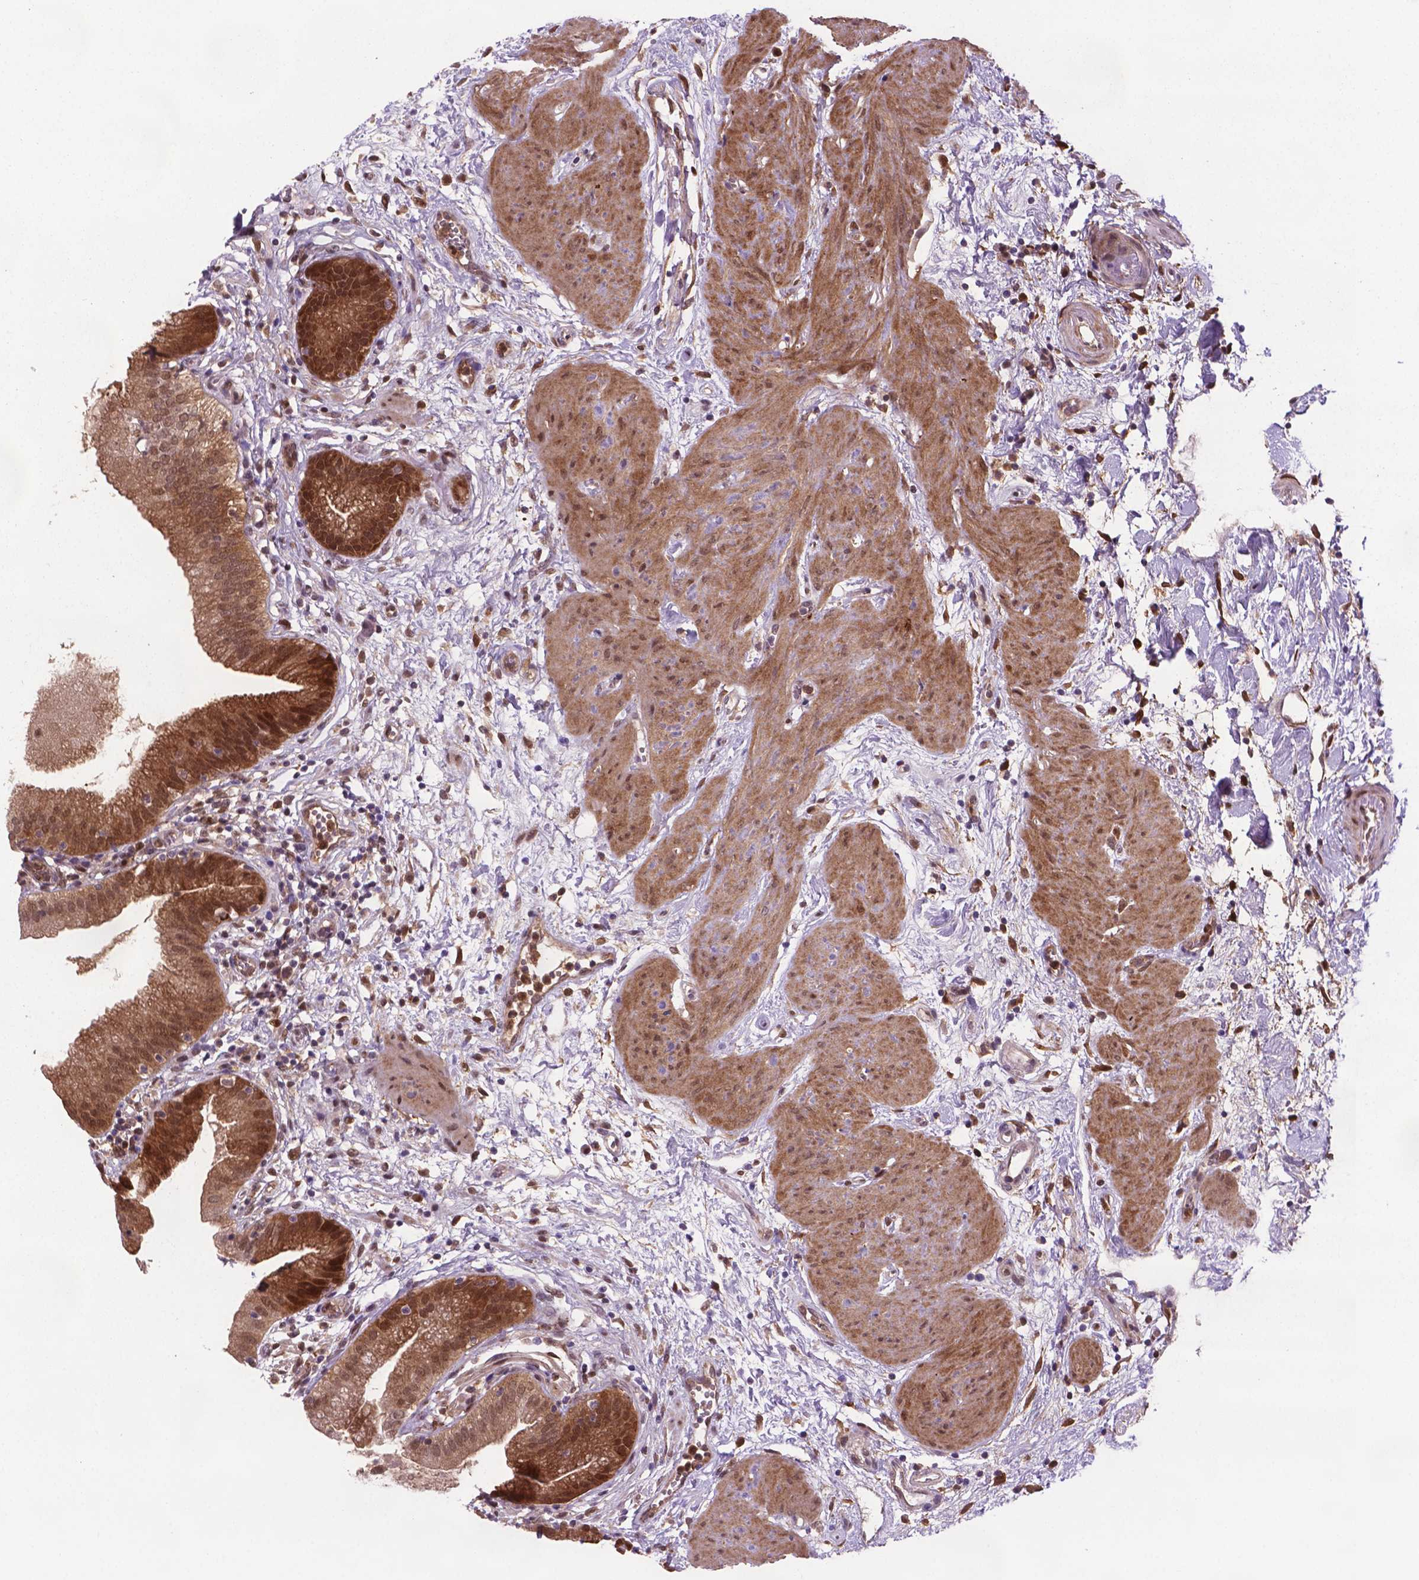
{"staining": {"intensity": "weak", "quantity": ">75%", "location": "cytoplasmic/membranous,nuclear"}, "tissue": "gallbladder", "cell_type": "Glandular cells", "image_type": "normal", "snomed": [{"axis": "morphology", "description": "Normal tissue, NOS"}, {"axis": "topography", "description": "Gallbladder"}], "caption": "Gallbladder stained with immunohistochemistry (IHC) exhibits weak cytoplasmic/membranous,nuclear expression in about >75% of glandular cells.", "gene": "PLIN3", "patient": {"sex": "female", "age": 65}}